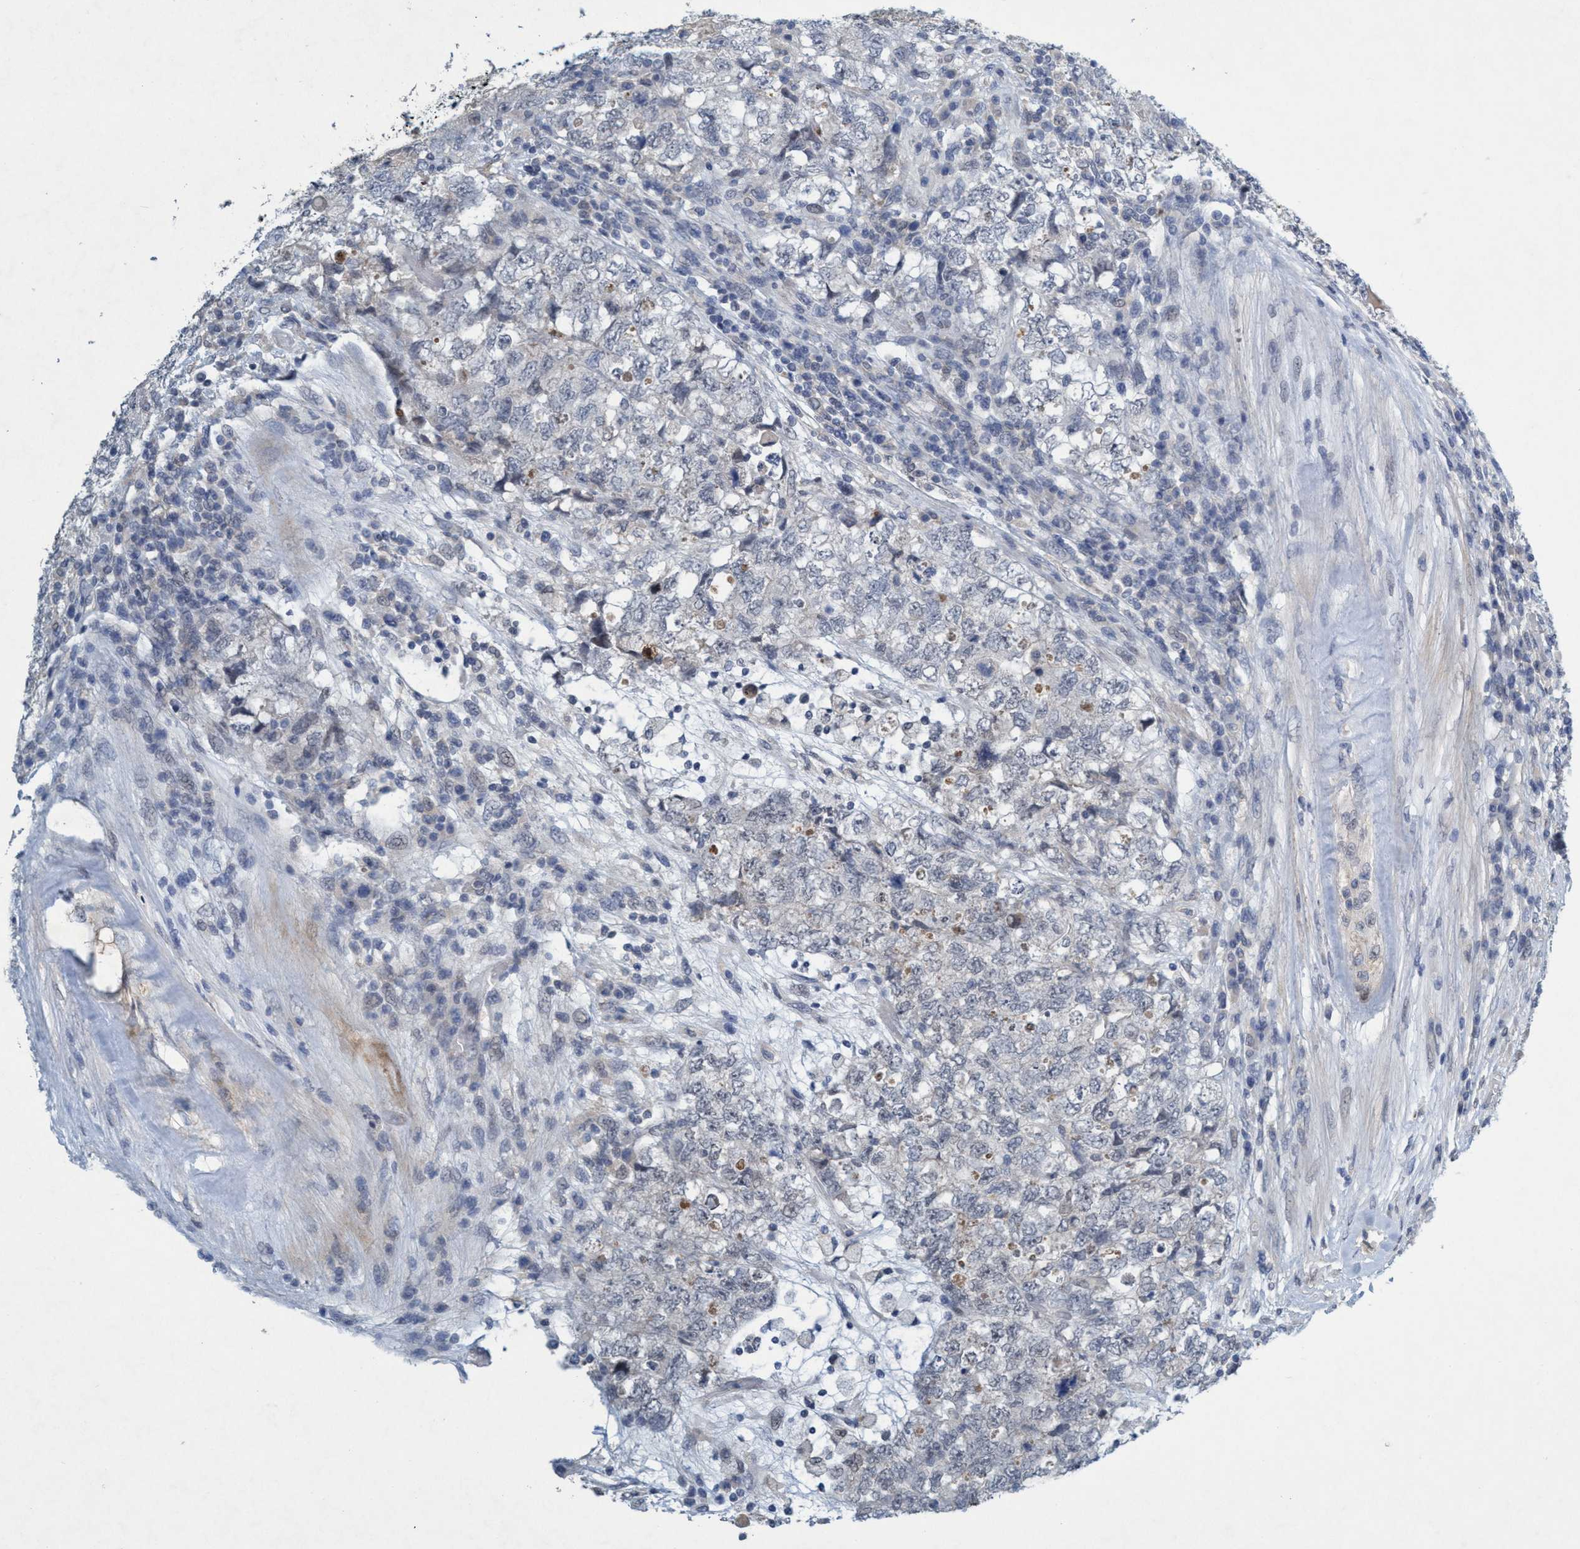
{"staining": {"intensity": "negative", "quantity": "none", "location": "none"}, "tissue": "testis cancer", "cell_type": "Tumor cells", "image_type": "cancer", "snomed": [{"axis": "morphology", "description": "Seminoma, NOS"}, {"axis": "topography", "description": "Testis"}], "caption": "The photomicrograph exhibits no significant positivity in tumor cells of testis seminoma.", "gene": "RNF208", "patient": {"sex": "male", "age": 22}}